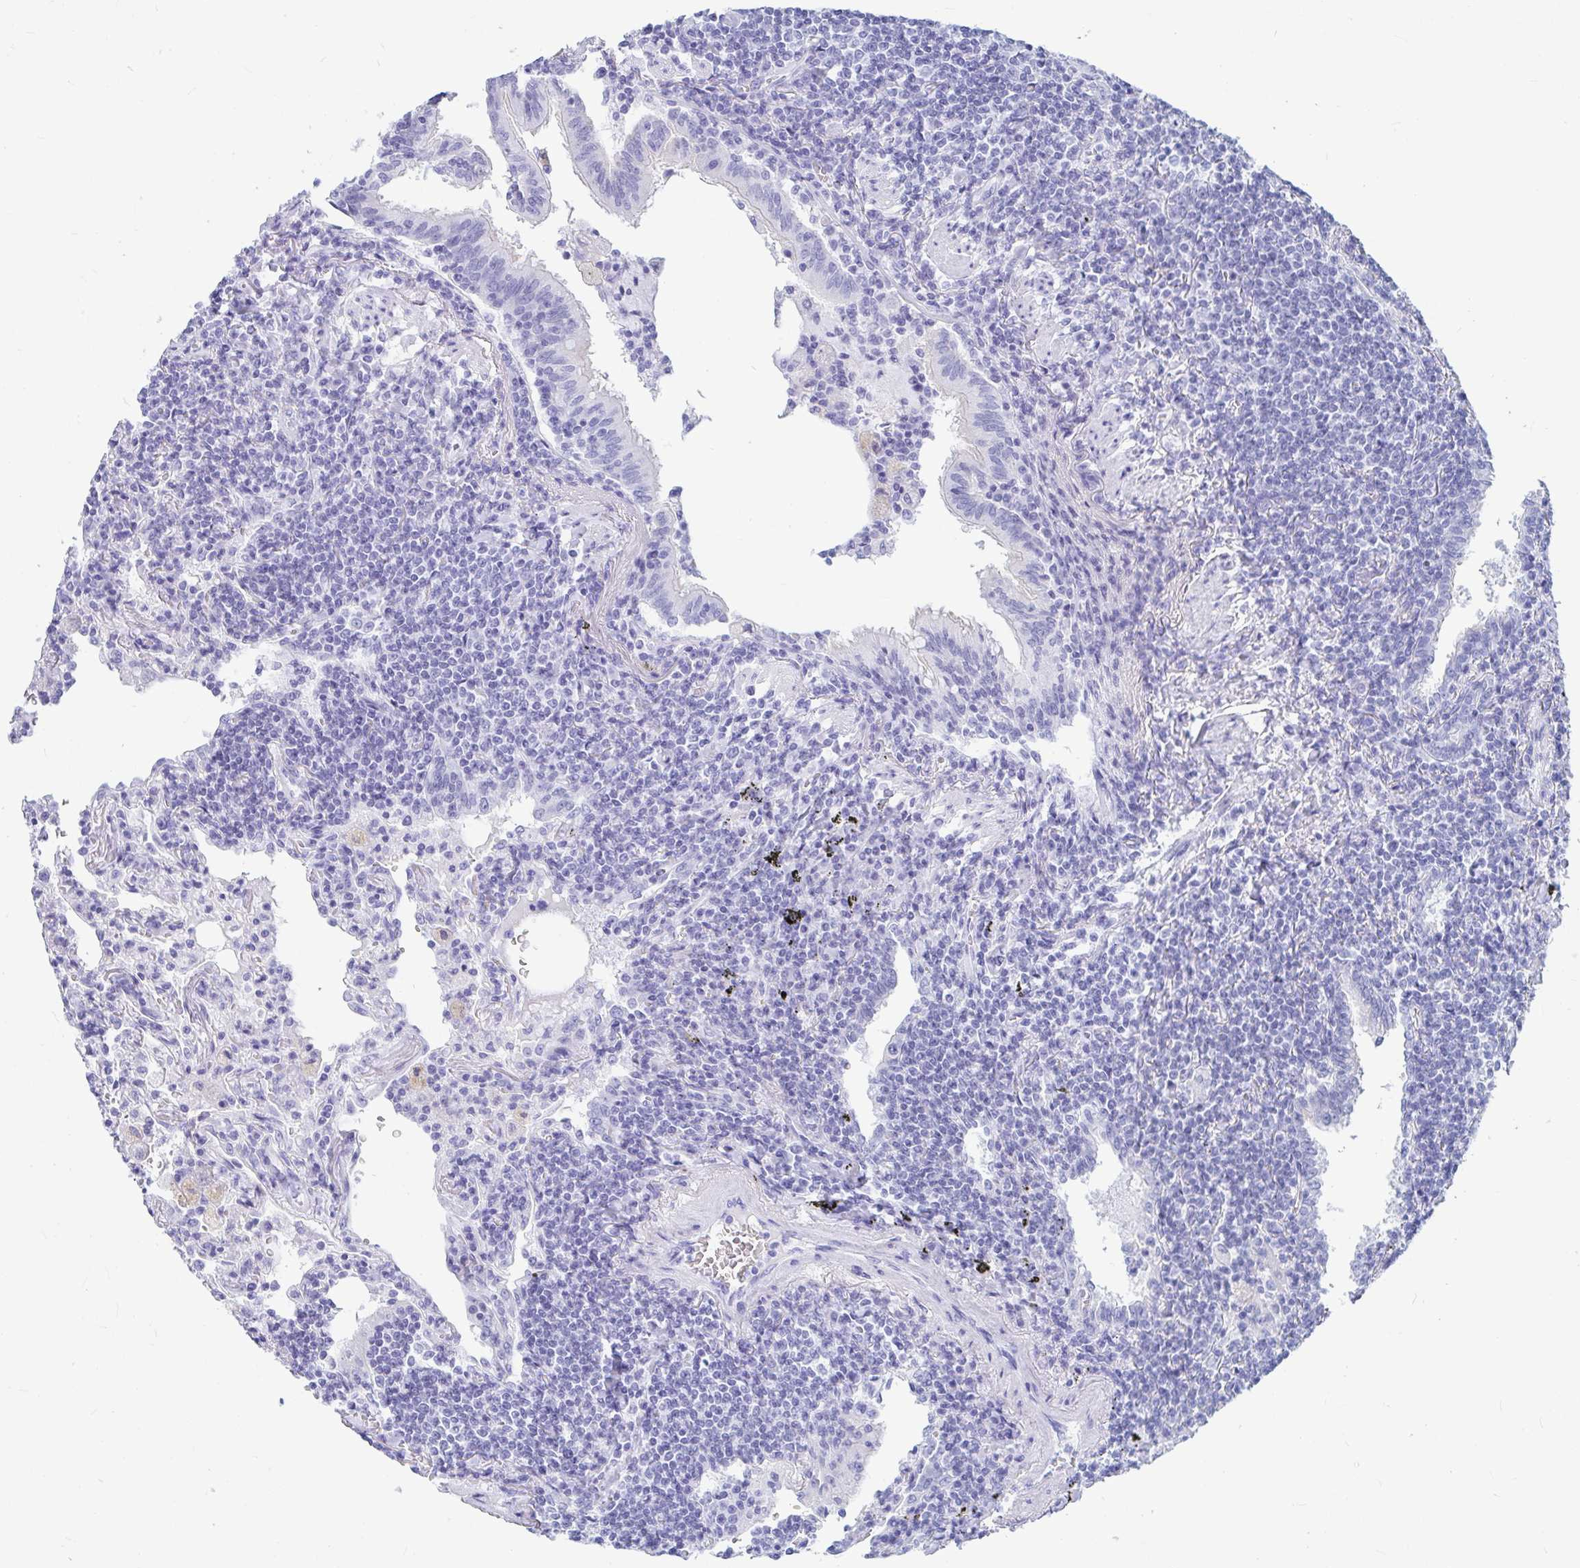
{"staining": {"intensity": "negative", "quantity": "none", "location": "none"}, "tissue": "lymphoma", "cell_type": "Tumor cells", "image_type": "cancer", "snomed": [{"axis": "morphology", "description": "Malignant lymphoma, non-Hodgkin's type, Low grade"}, {"axis": "topography", "description": "Lung"}], "caption": "High magnification brightfield microscopy of low-grade malignant lymphoma, non-Hodgkin's type stained with DAB (brown) and counterstained with hematoxylin (blue): tumor cells show no significant expression.", "gene": "OR5J2", "patient": {"sex": "female", "age": 71}}